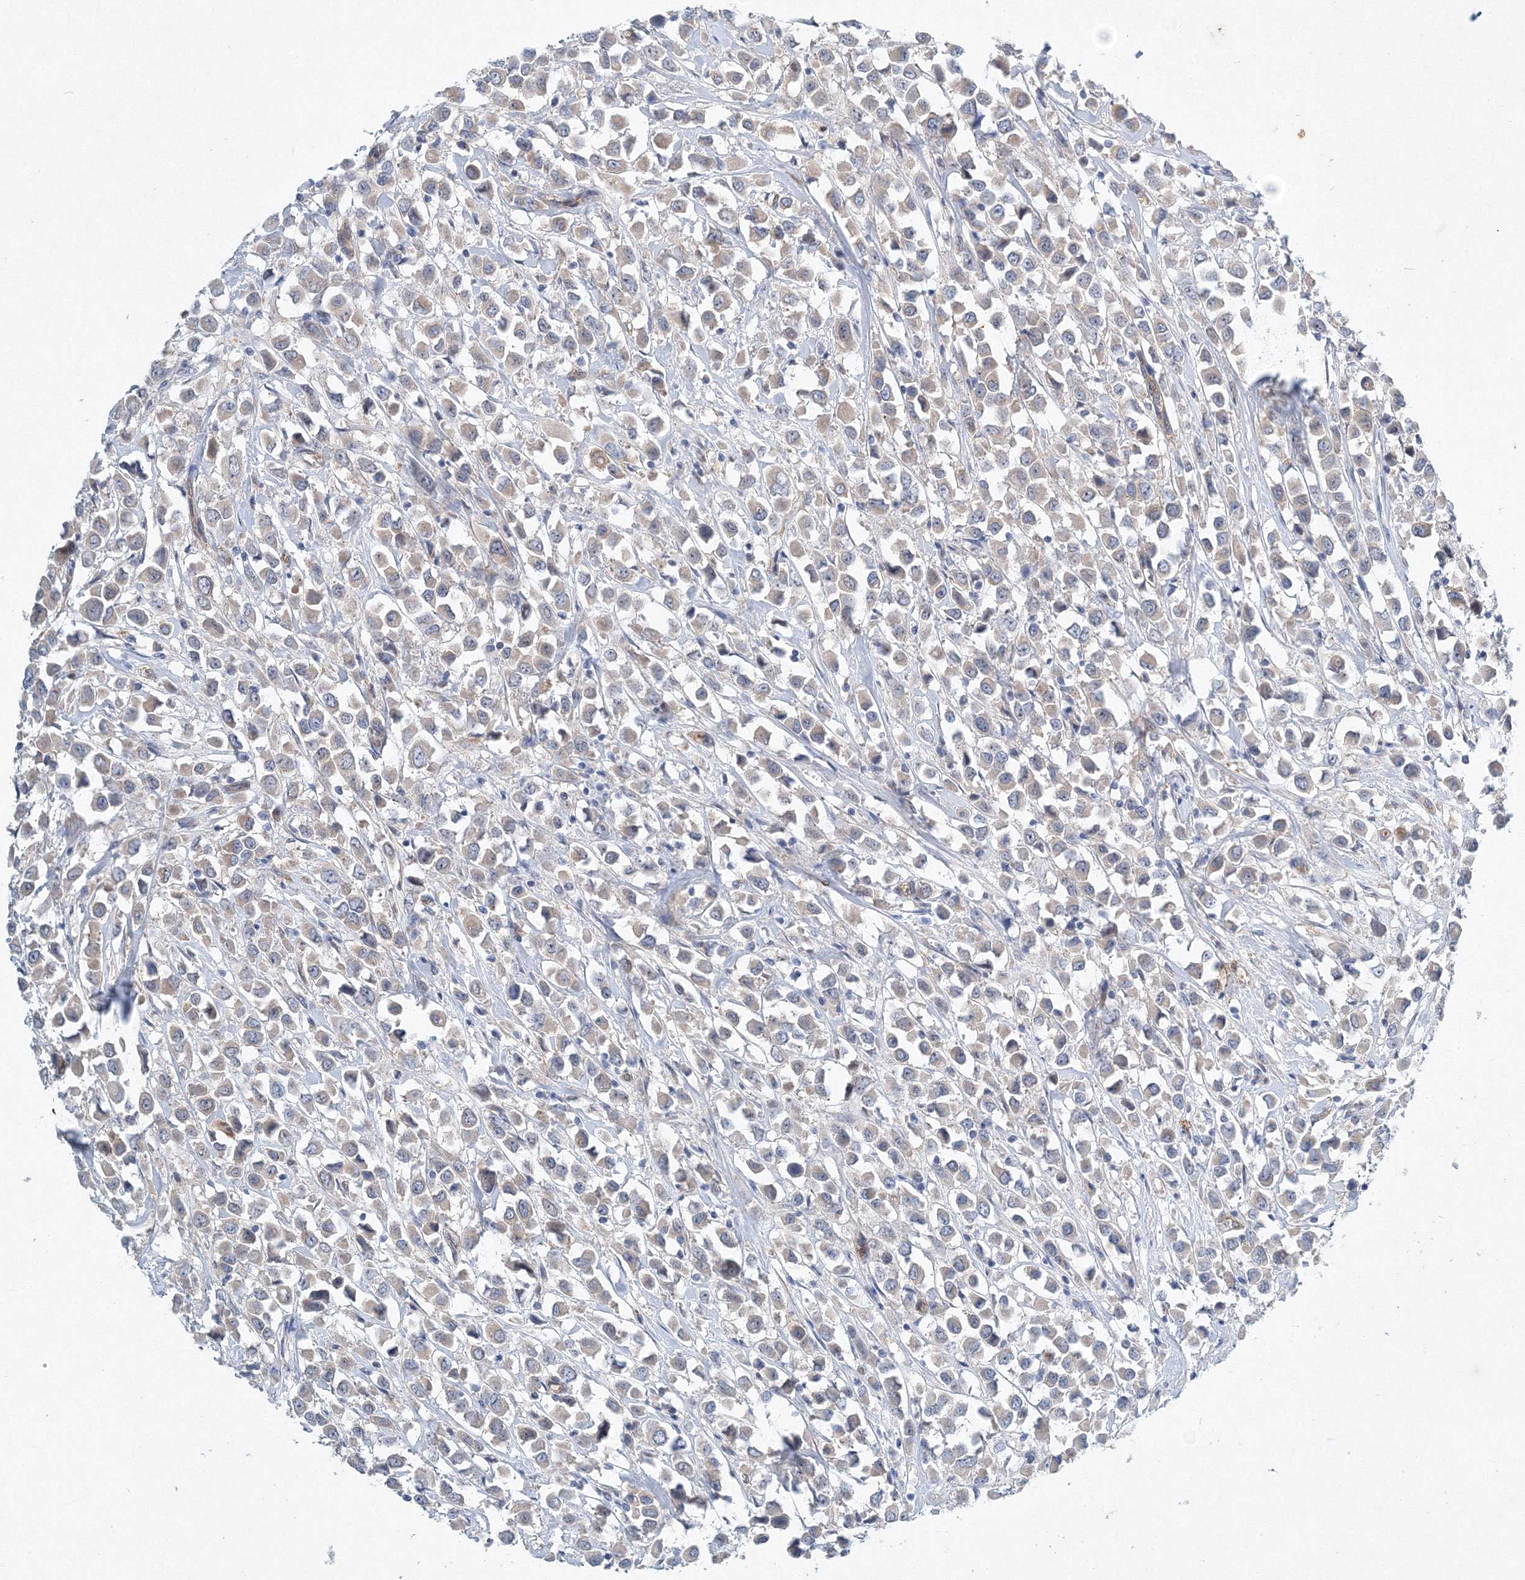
{"staining": {"intensity": "weak", "quantity": "<25%", "location": "cytoplasmic/membranous"}, "tissue": "breast cancer", "cell_type": "Tumor cells", "image_type": "cancer", "snomed": [{"axis": "morphology", "description": "Duct carcinoma"}, {"axis": "topography", "description": "Breast"}], "caption": "An IHC micrograph of breast cancer (invasive ductal carcinoma) is shown. There is no staining in tumor cells of breast cancer (invasive ductal carcinoma). (Stains: DAB IHC with hematoxylin counter stain, Microscopy: brightfield microscopy at high magnification).", "gene": "TANC1", "patient": {"sex": "female", "age": 61}}